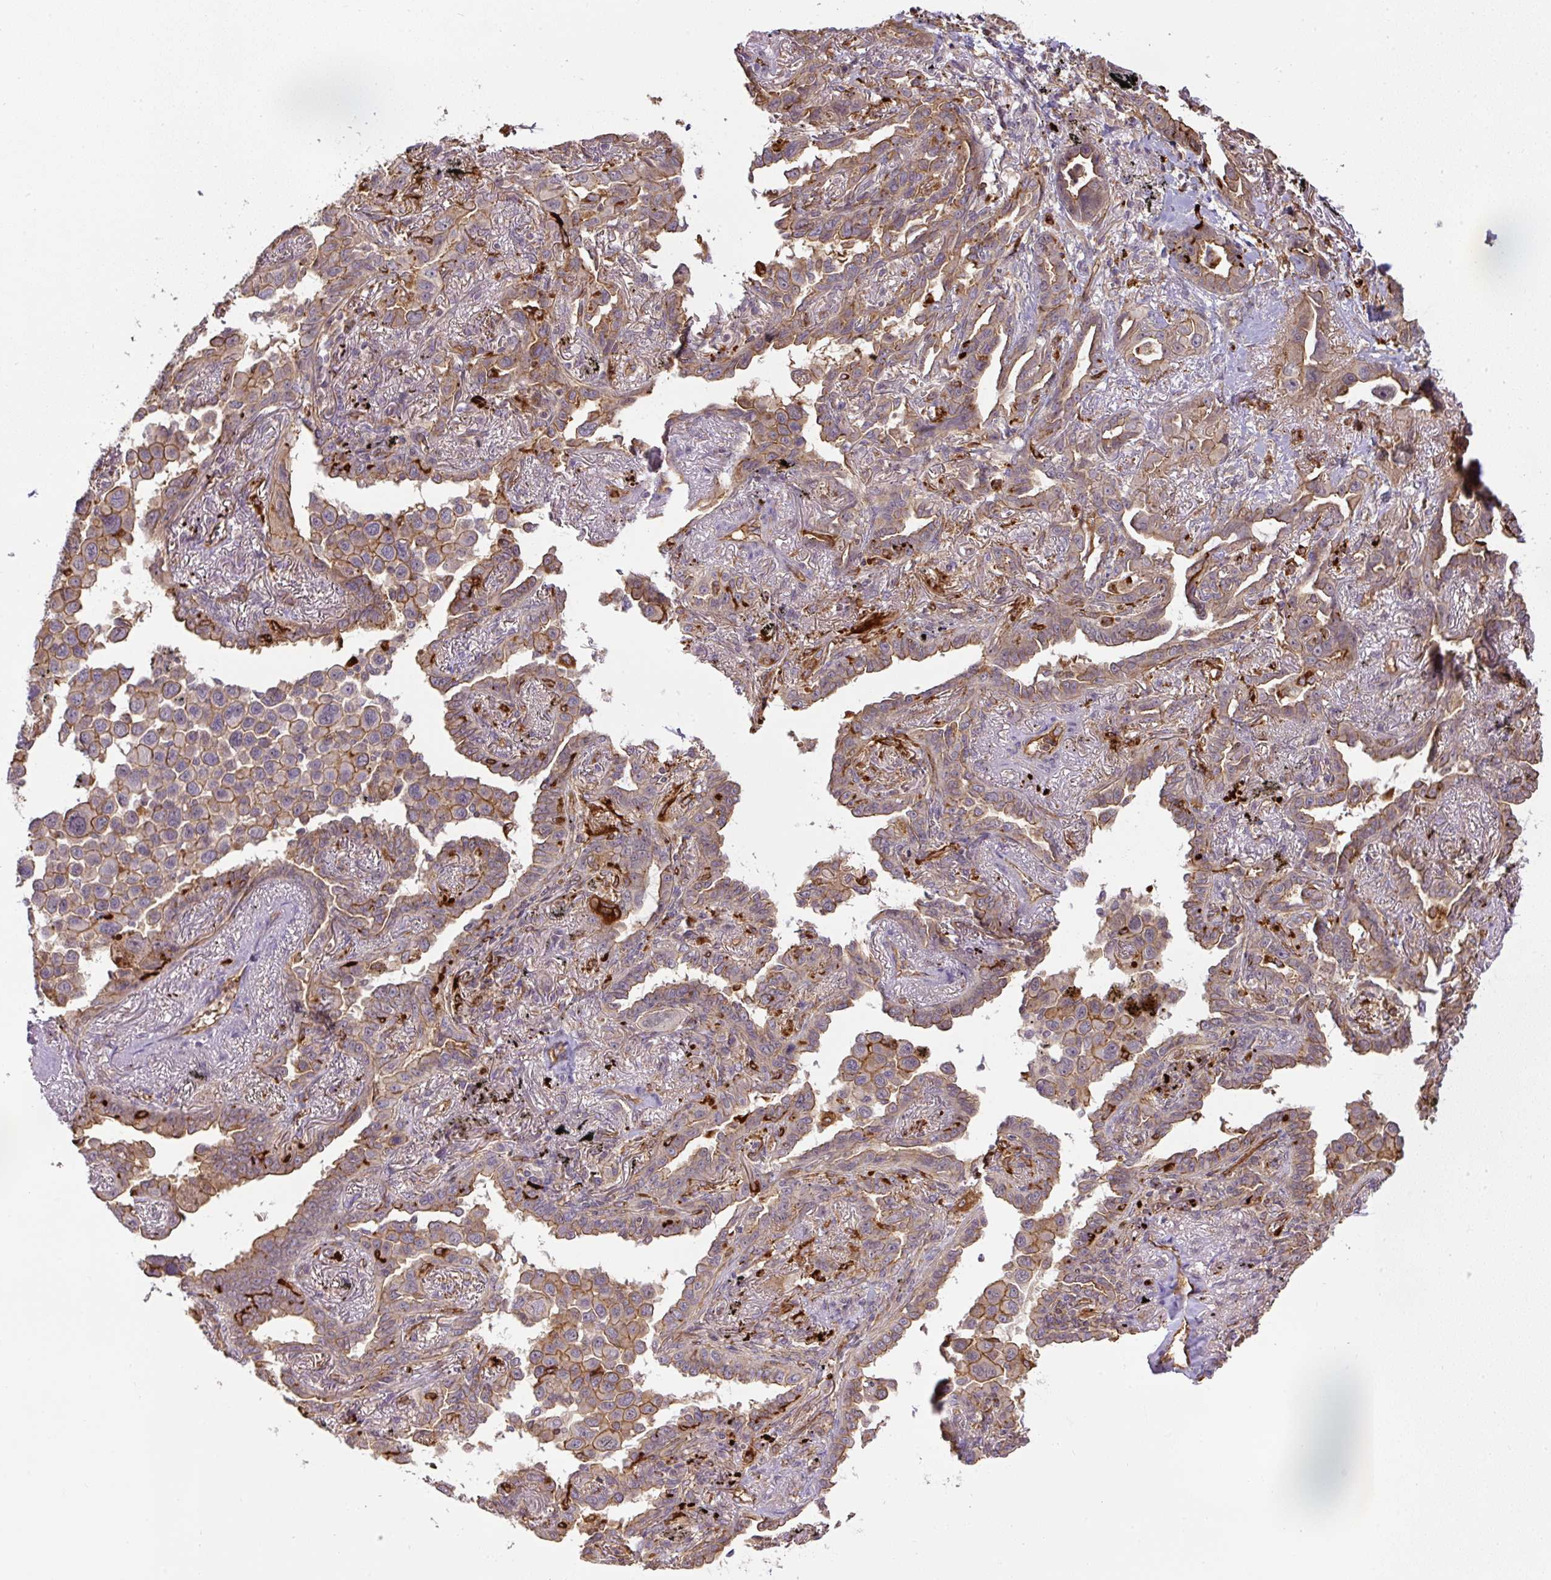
{"staining": {"intensity": "moderate", "quantity": ">75%", "location": "cytoplasmic/membranous"}, "tissue": "lung cancer", "cell_type": "Tumor cells", "image_type": "cancer", "snomed": [{"axis": "morphology", "description": "Adenocarcinoma, NOS"}, {"axis": "topography", "description": "Lung"}], "caption": "Lung cancer stained with IHC shows moderate cytoplasmic/membranous expression in approximately >75% of tumor cells. Nuclei are stained in blue.", "gene": "B3GALT5", "patient": {"sex": "male", "age": 67}}